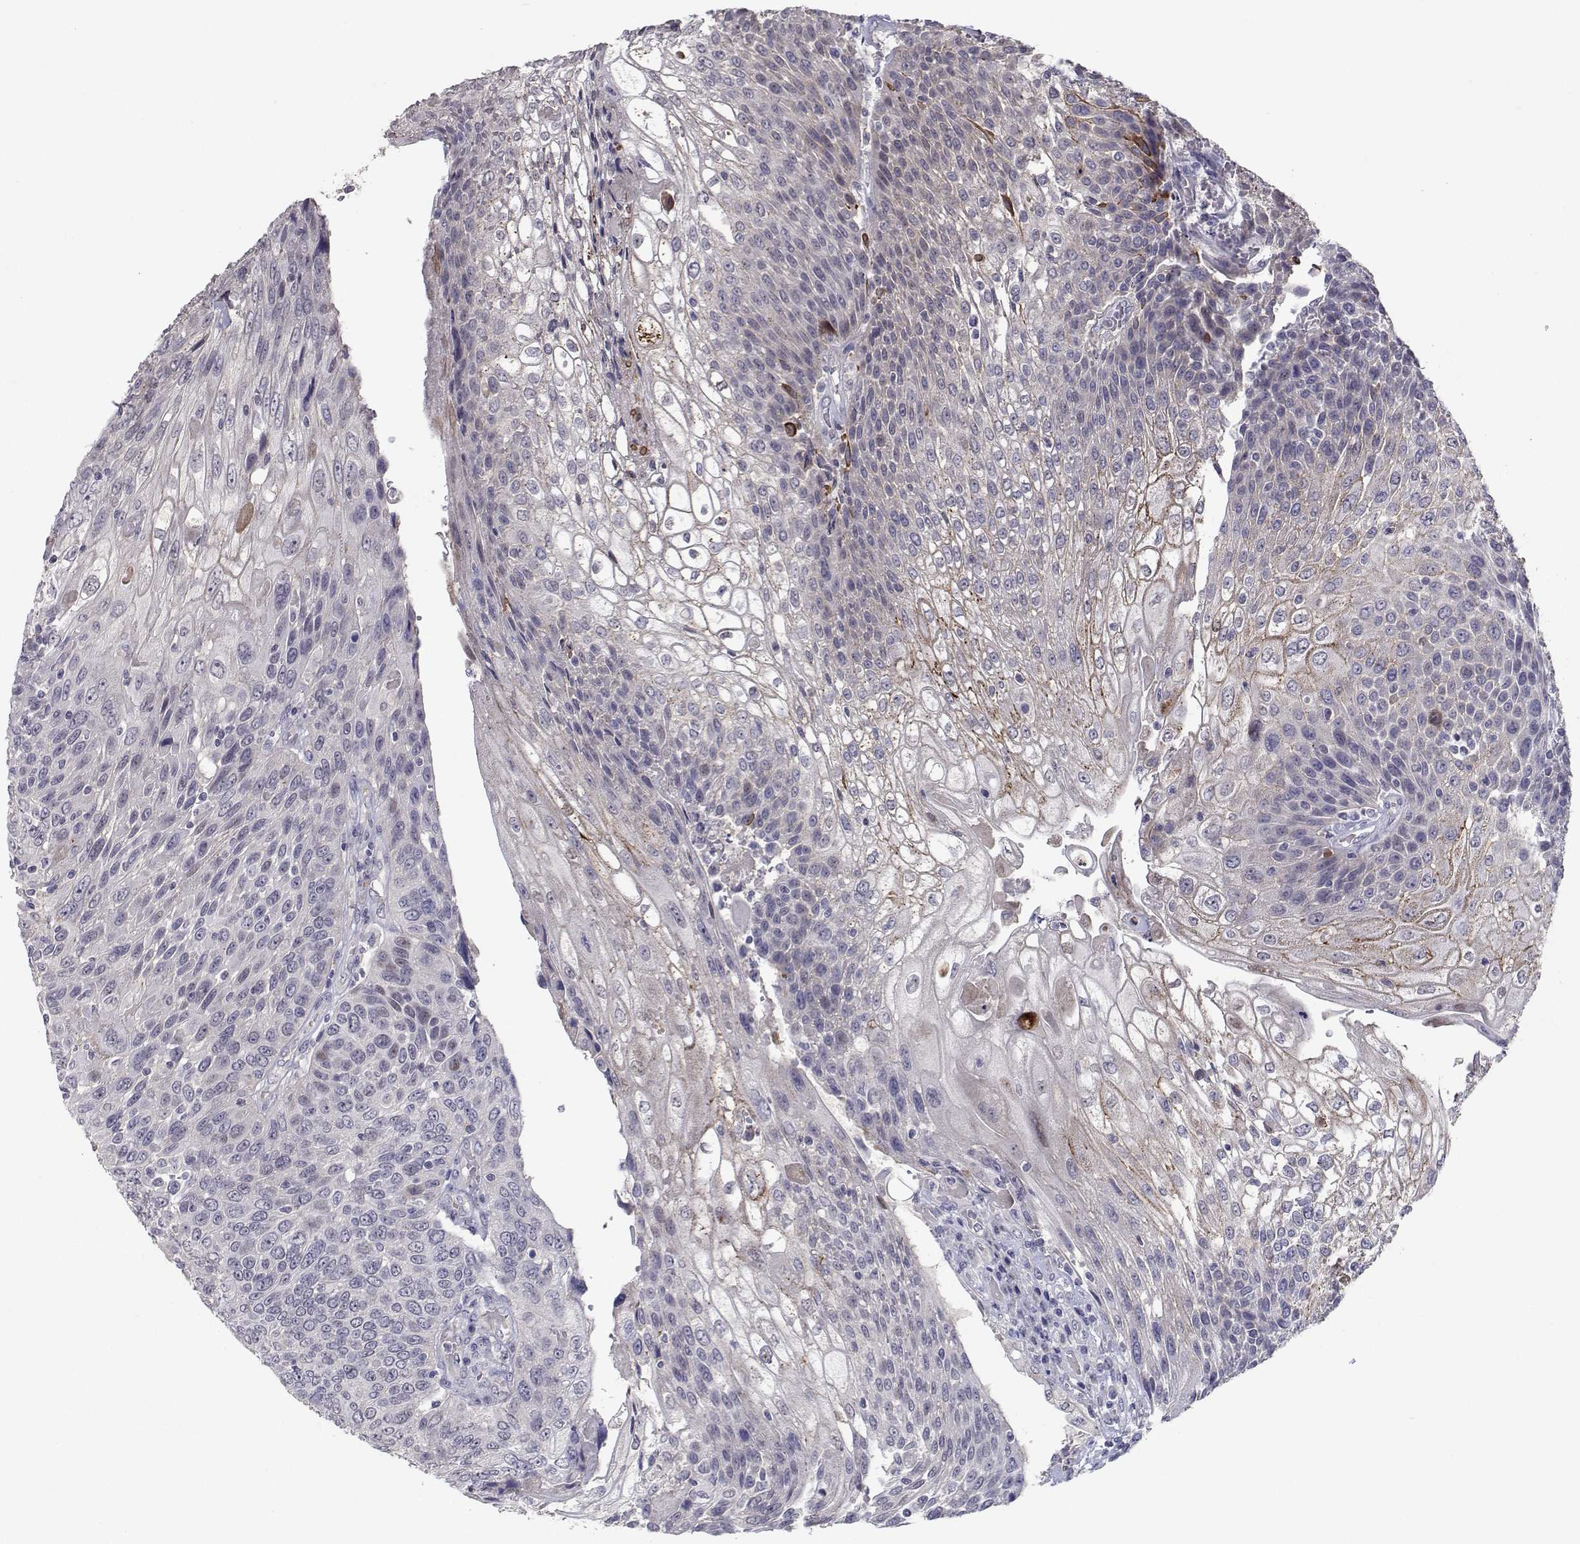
{"staining": {"intensity": "negative", "quantity": "none", "location": "none"}, "tissue": "urothelial cancer", "cell_type": "Tumor cells", "image_type": "cancer", "snomed": [{"axis": "morphology", "description": "Urothelial carcinoma, High grade"}, {"axis": "topography", "description": "Urinary bladder"}], "caption": "Immunohistochemistry image of neoplastic tissue: urothelial cancer stained with DAB exhibits no significant protein expression in tumor cells. (DAB (3,3'-diaminobenzidine) immunohistochemistry visualized using brightfield microscopy, high magnification).", "gene": "RBPJL", "patient": {"sex": "female", "age": 70}}